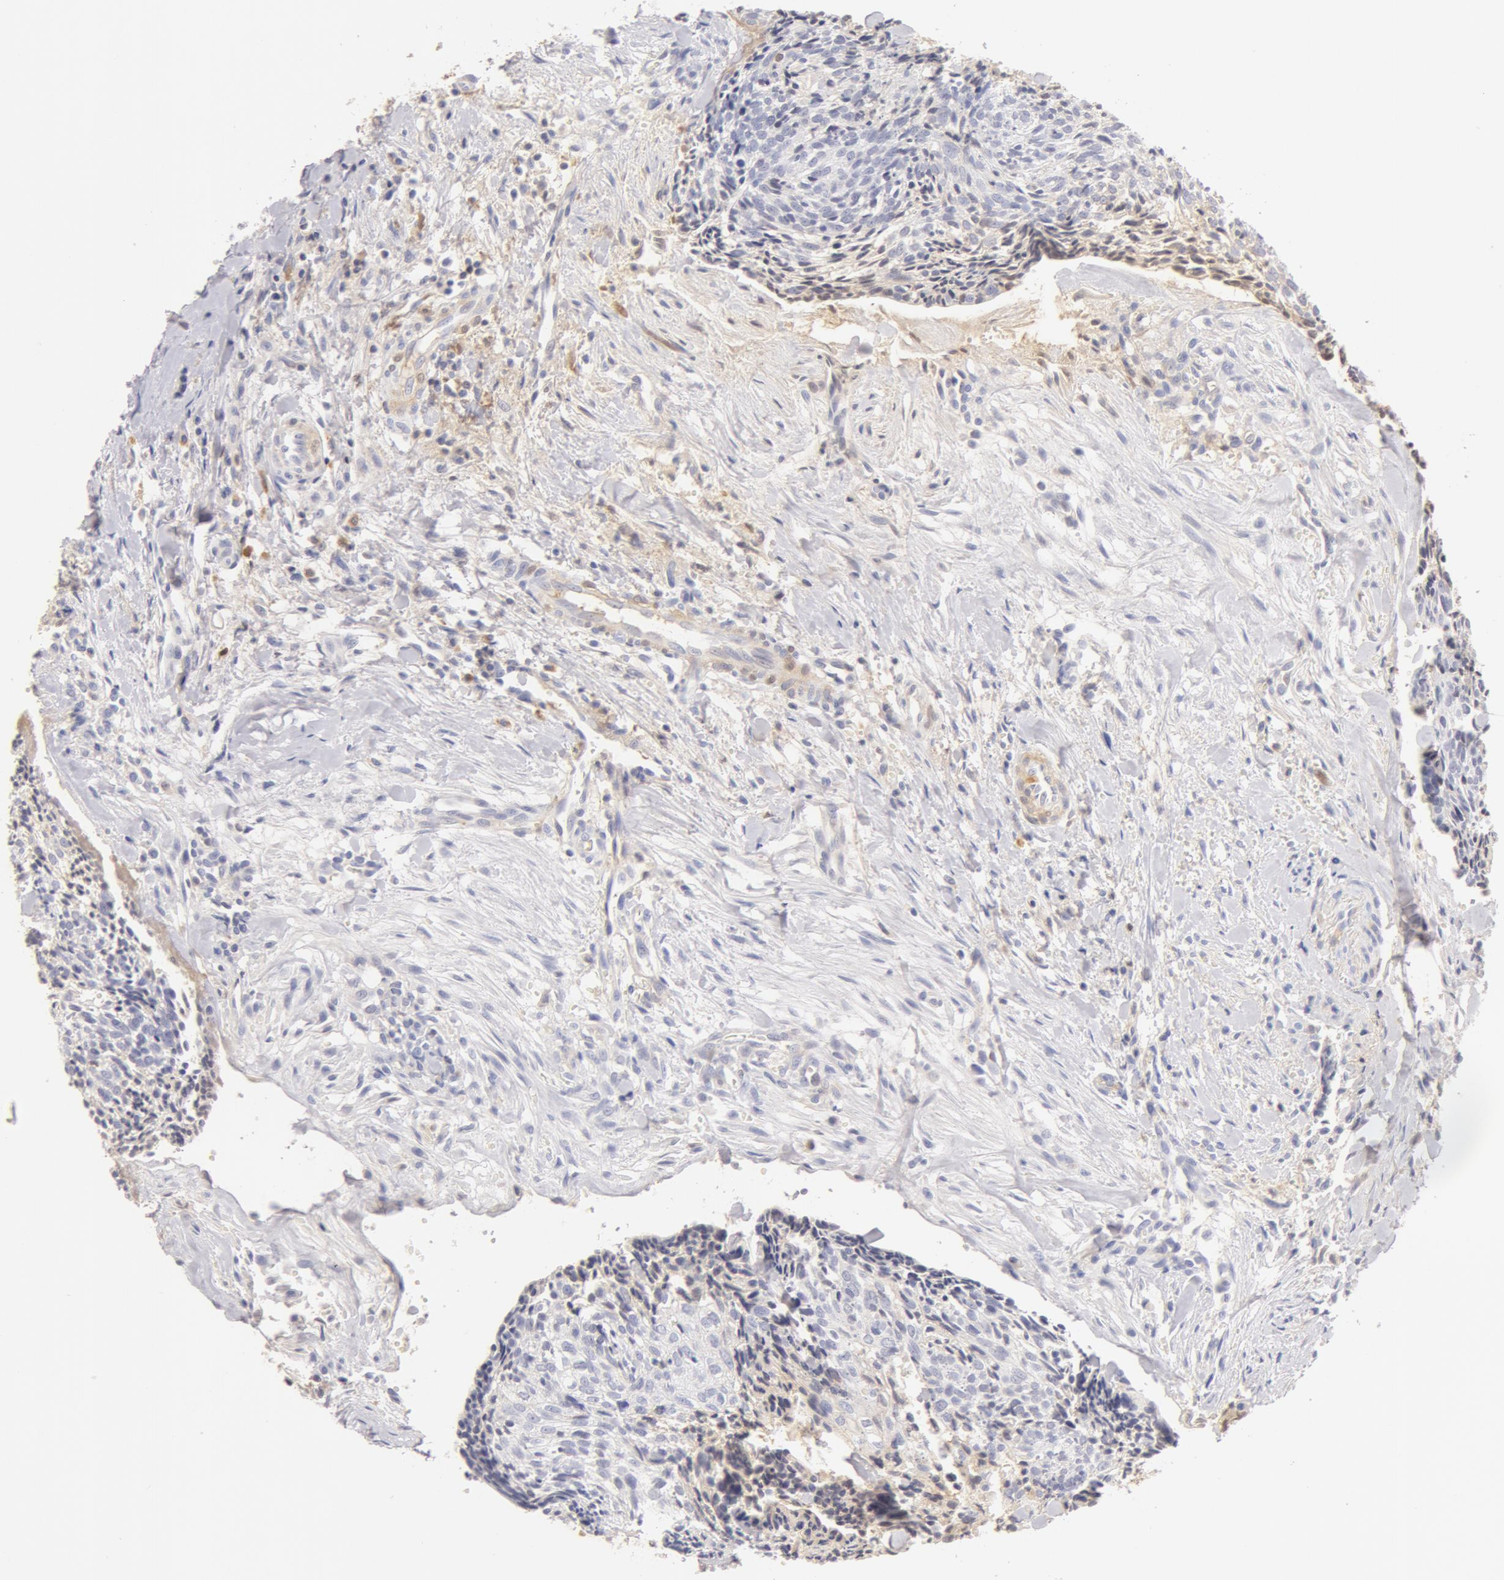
{"staining": {"intensity": "negative", "quantity": "none", "location": "none"}, "tissue": "head and neck cancer", "cell_type": "Tumor cells", "image_type": "cancer", "snomed": [{"axis": "morphology", "description": "Squamous cell carcinoma, NOS"}, {"axis": "topography", "description": "Salivary gland"}, {"axis": "topography", "description": "Head-Neck"}], "caption": "Head and neck cancer (squamous cell carcinoma) was stained to show a protein in brown. There is no significant positivity in tumor cells.", "gene": "AHSG", "patient": {"sex": "male", "age": 70}}